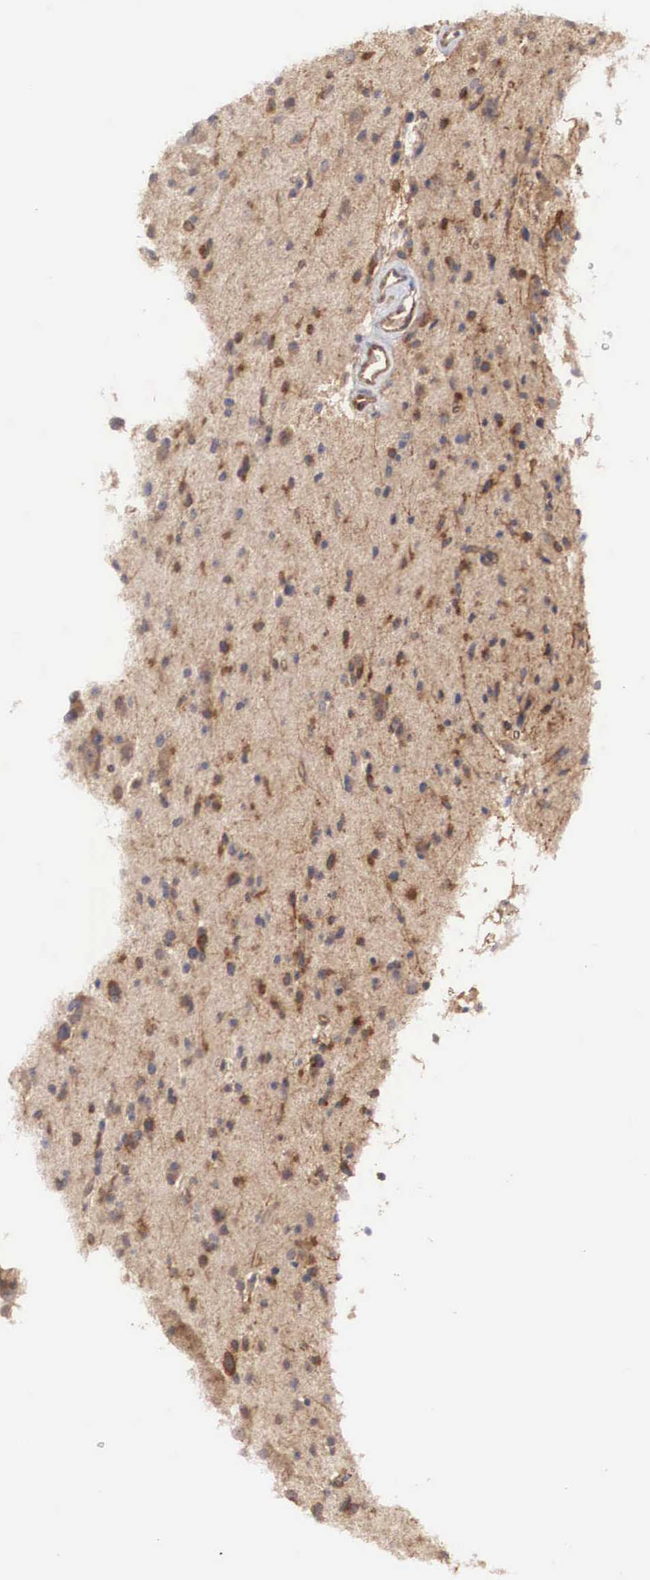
{"staining": {"intensity": "moderate", "quantity": ">75%", "location": "cytoplasmic/membranous"}, "tissue": "glioma", "cell_type": "Tumor cells", "image_type": "cancer", "snomed": [{"axis": "morphology", "description": "Glioma, malignant, Low grade"}, {"axis": "topography", "description": "Brain"}], "caption": "Protein expression analysis of human malignant low-grade glioma reveals moderate cytoplasmic/membranous staining in about >75% of tumor cells.", "gene": "ARMCX4", "patient": {"sex": "female", "age": 46}}